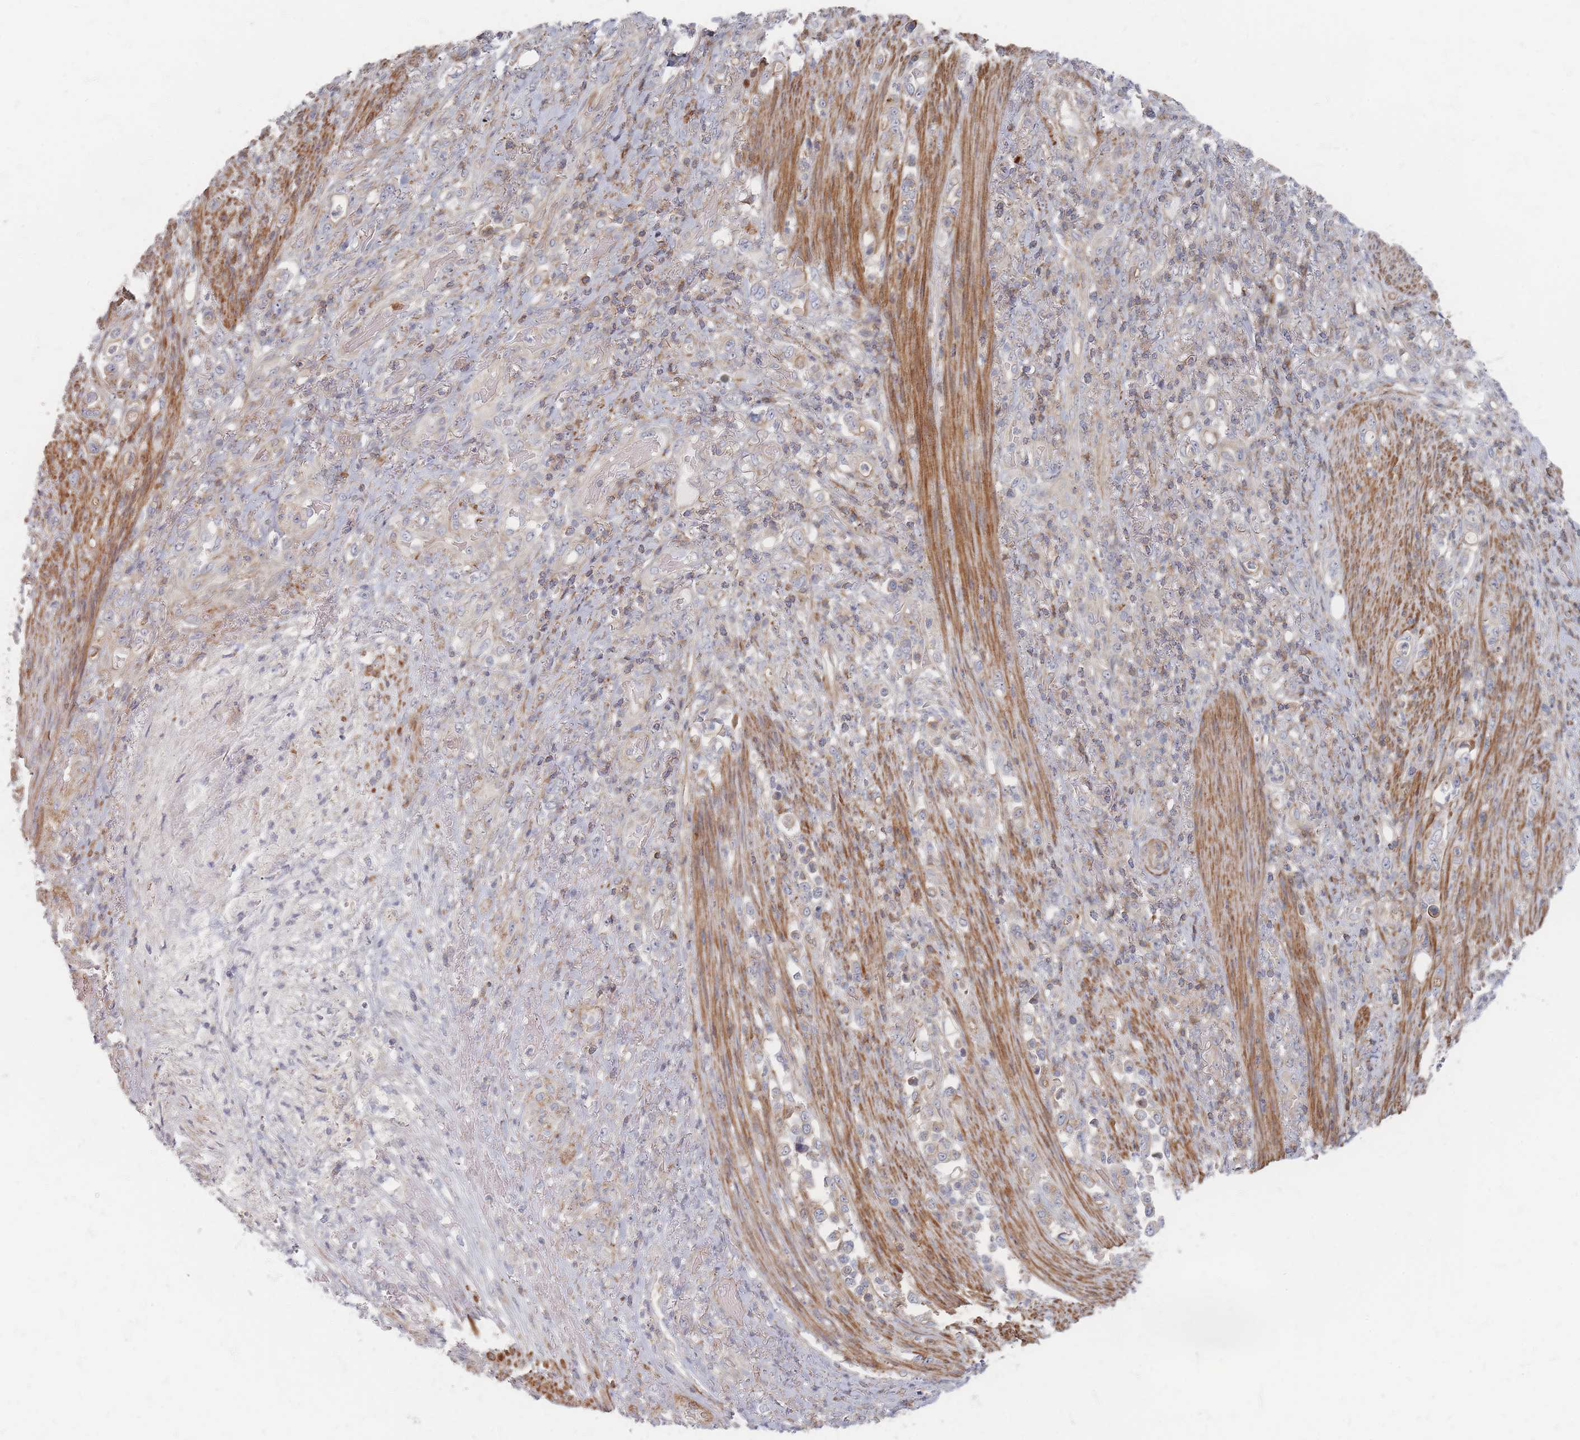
{"staining": {"intensity": "negative", "quantity": "none", "location": "none"}, "tissue": "stomach cancer", "cell_type": "Tumor cells", "image_type": "cancer", "snomed": [{"axis": "morphology", "description": "Normal tissue, NOS"}, {"axis": "morphology", "description": "Adenocarcinoma, NOS"}, {"axis": "topography", "description": "Stomach"}], "caption": "Adenocarcinoma (stomach) was stained to show a protein in brown. There is no significant positivity in tumor cells.", "gene": "ZNF852", "patient": {"sex": "female", "age": 79}}